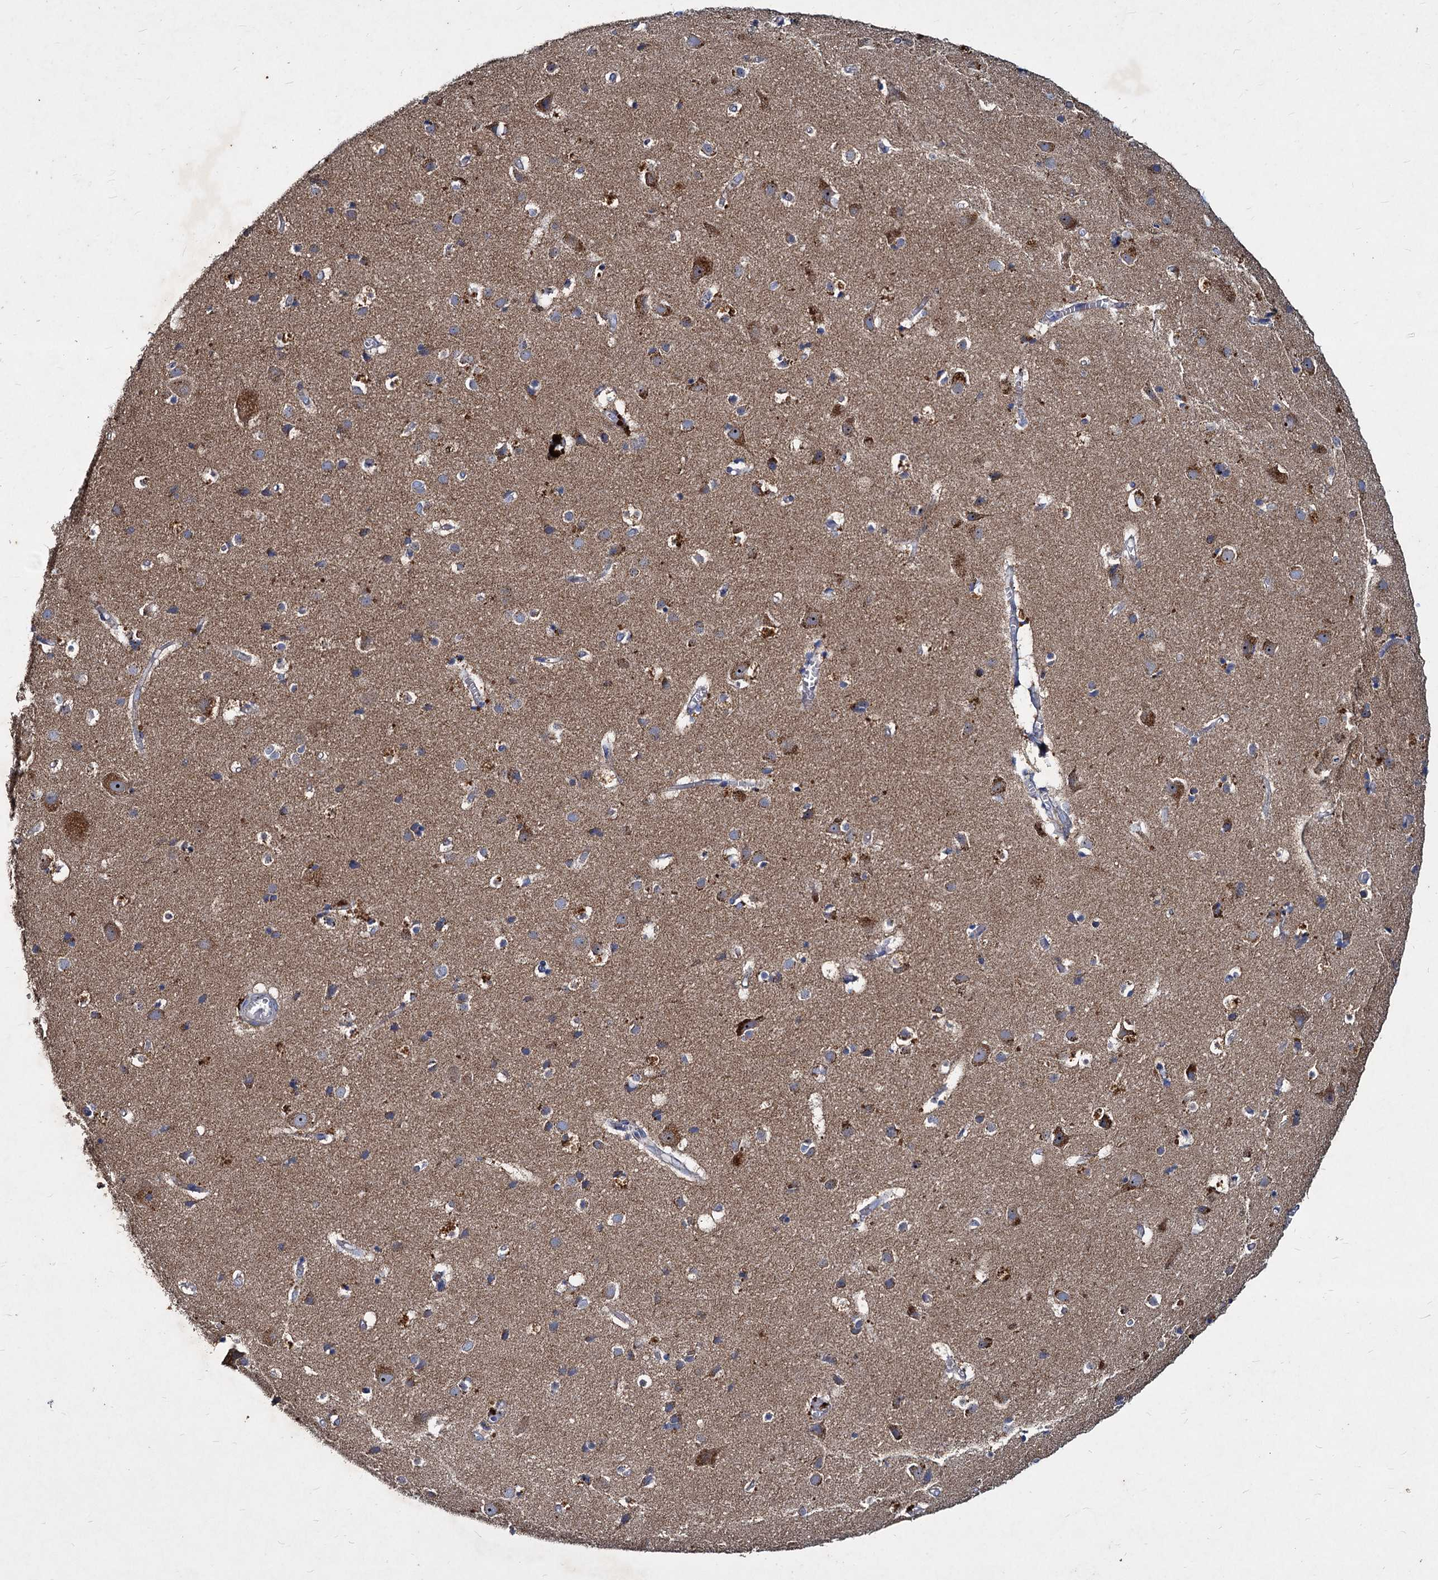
{"staining": {"intensity": "negative", "quantity": "none", "location": "none"}, "tissue": "cerebral cortex", "cell_type": "Endothelial cells", "image_type": "normal", "snomed": [{"axis": "morphology", "description": "Normal tissue, NOS"}, {"axis": "topography", "description": "Cerebral cortex"}], "caption": "This photomicrograph is of unremarkable cerebral cortex stained with immunohistochemistry (IHC) to label a protein in brown with the nuclei are counter-stained blue. There is no expression in endothelial cells. (DAB (3,3'-diaminobenzidine) immunohistochemistry, high magnification).", "gene": "AGBL4", "patient": {"sex": "male", "age": 54}}